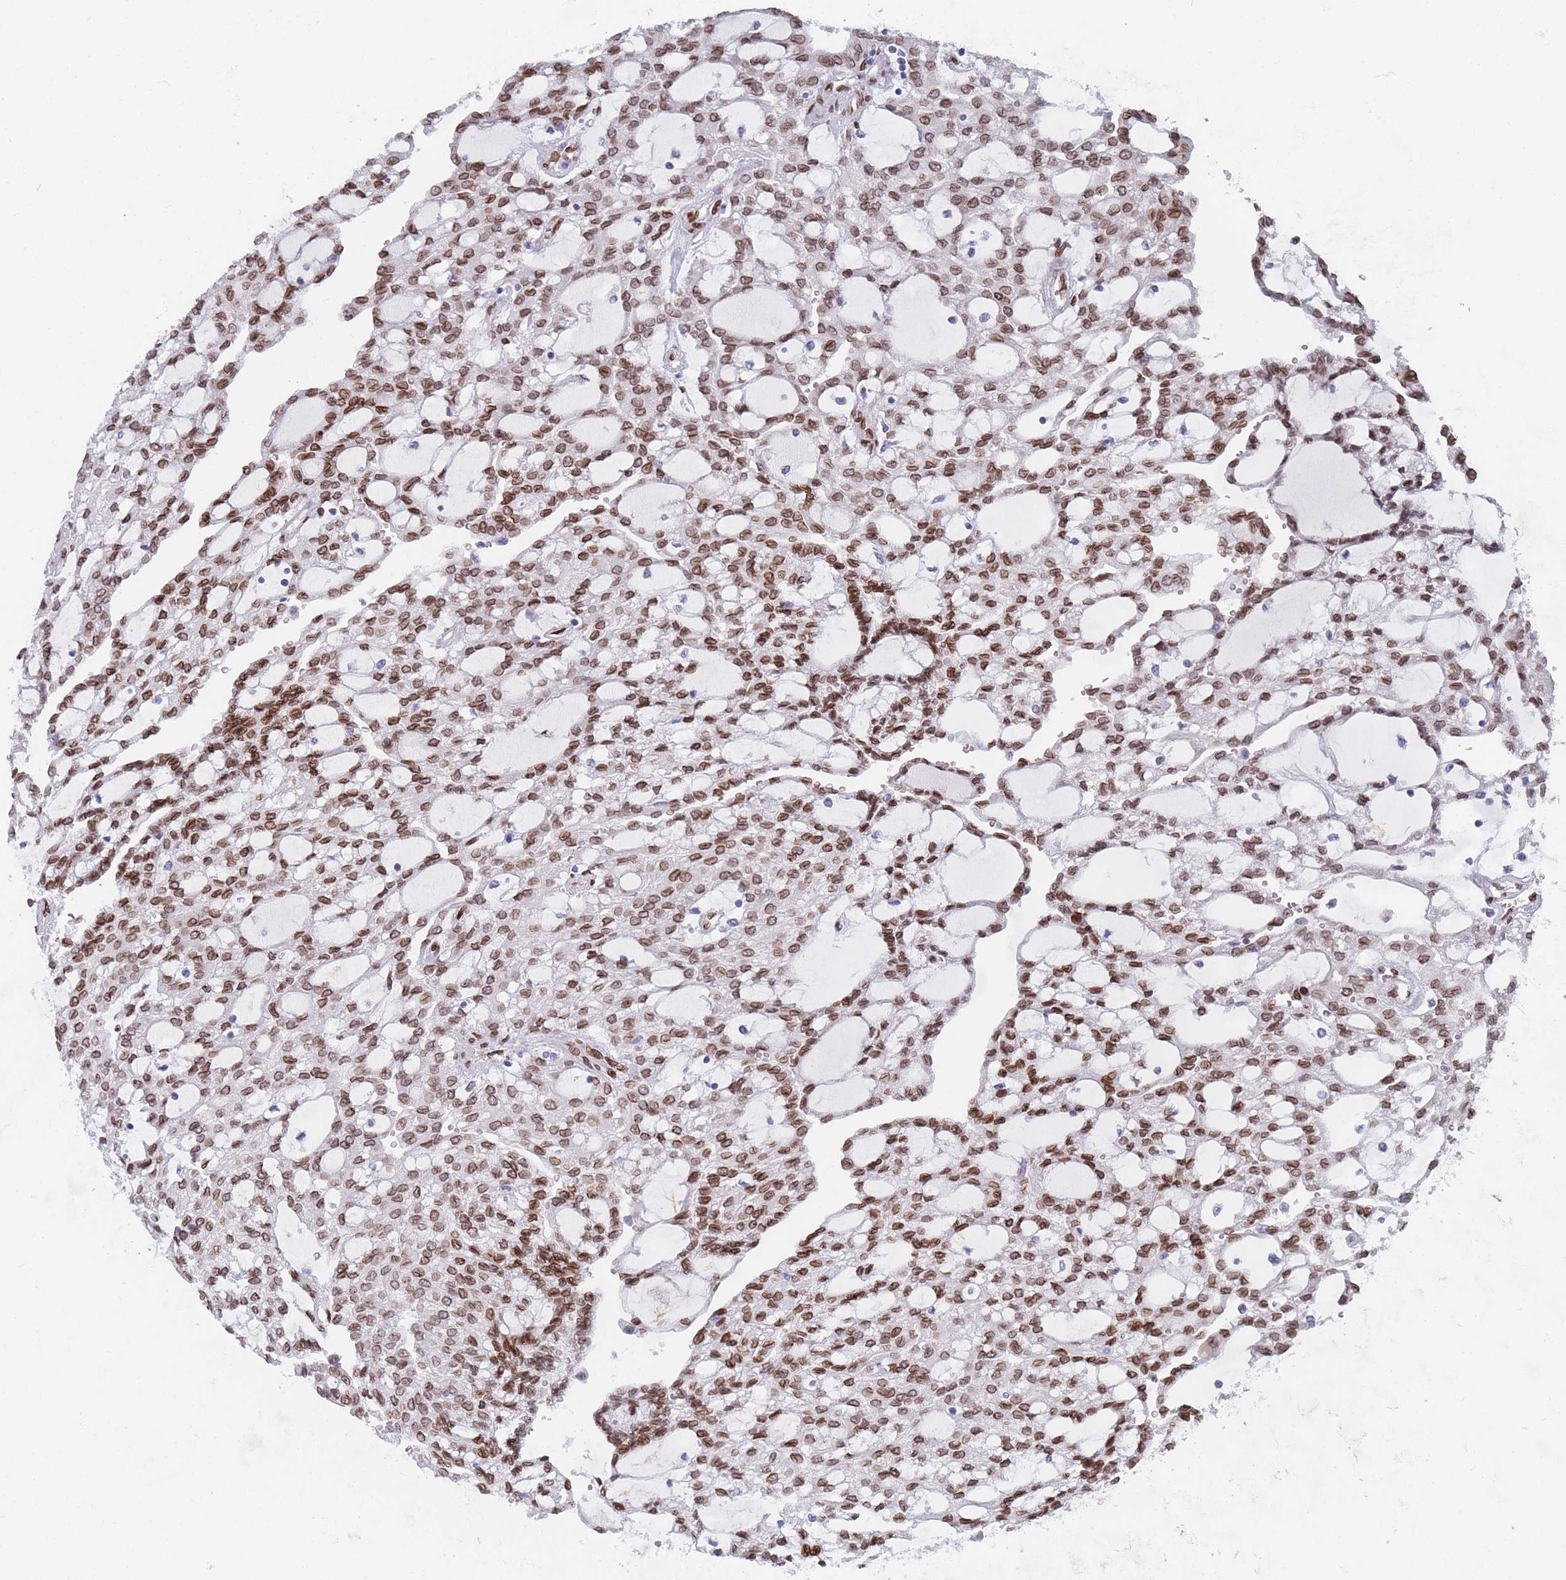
{"staining": {"intensity": "strong", "quantity": ">75%", "location": "cytoplasmic/membranous,nuclear"}, "tissue": "renal cancer", "cell_type": "Tumor cells", "image_type": "cancer", "snomed": [{"axis": "morphology", "description": "Adenocarcinoma, NOS"}, {"axis": "topography", "description": "Kidney"}], "caption": "Immunohistochemistry (IHC) photomicrograph of renal cancer stained for a protein (brown), which reveals high levels of strong cytoplasmic/membranous and nuclear expression in about >75% of tumor cells.", "gene": "ZBTB1", "patient": {"sex": "male", "age": 63}}